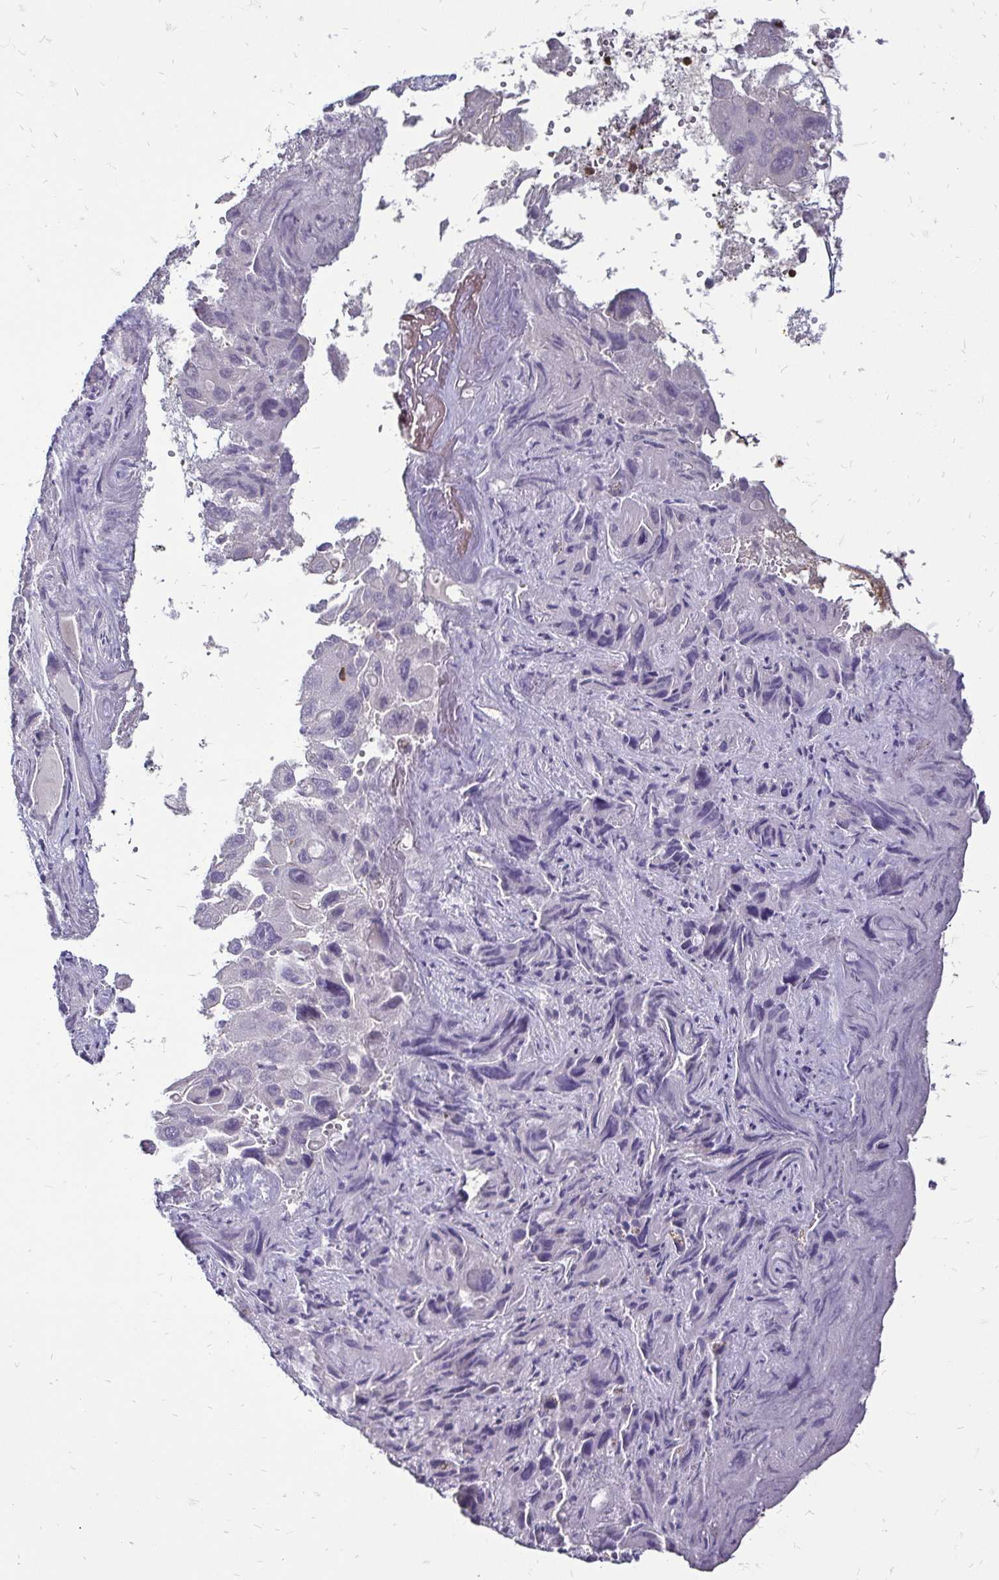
{"staining": {"intensity": "negative", "quantity": "none", "location": "none"}, "tissue": "liver cancer", "cell_type": "Tumor cells", "image_type": "cancer", "snomed": [{"axis": "morphology", "description": "Cholangiocarcinoma"}, {"axis": "topography", "description": "Liver"}], "caption": "Micrograph shows no significant protein expression in tumor cells of liver cancer (cholangiocarcinoma). Brightfield microscopy of immunohistochemistry (IHC) stained with DAB (brown) and hematoxylin (blue), captured at high magnification.", "gene": "ZFP1", "patient": {"sex": "male", "age": 67}}